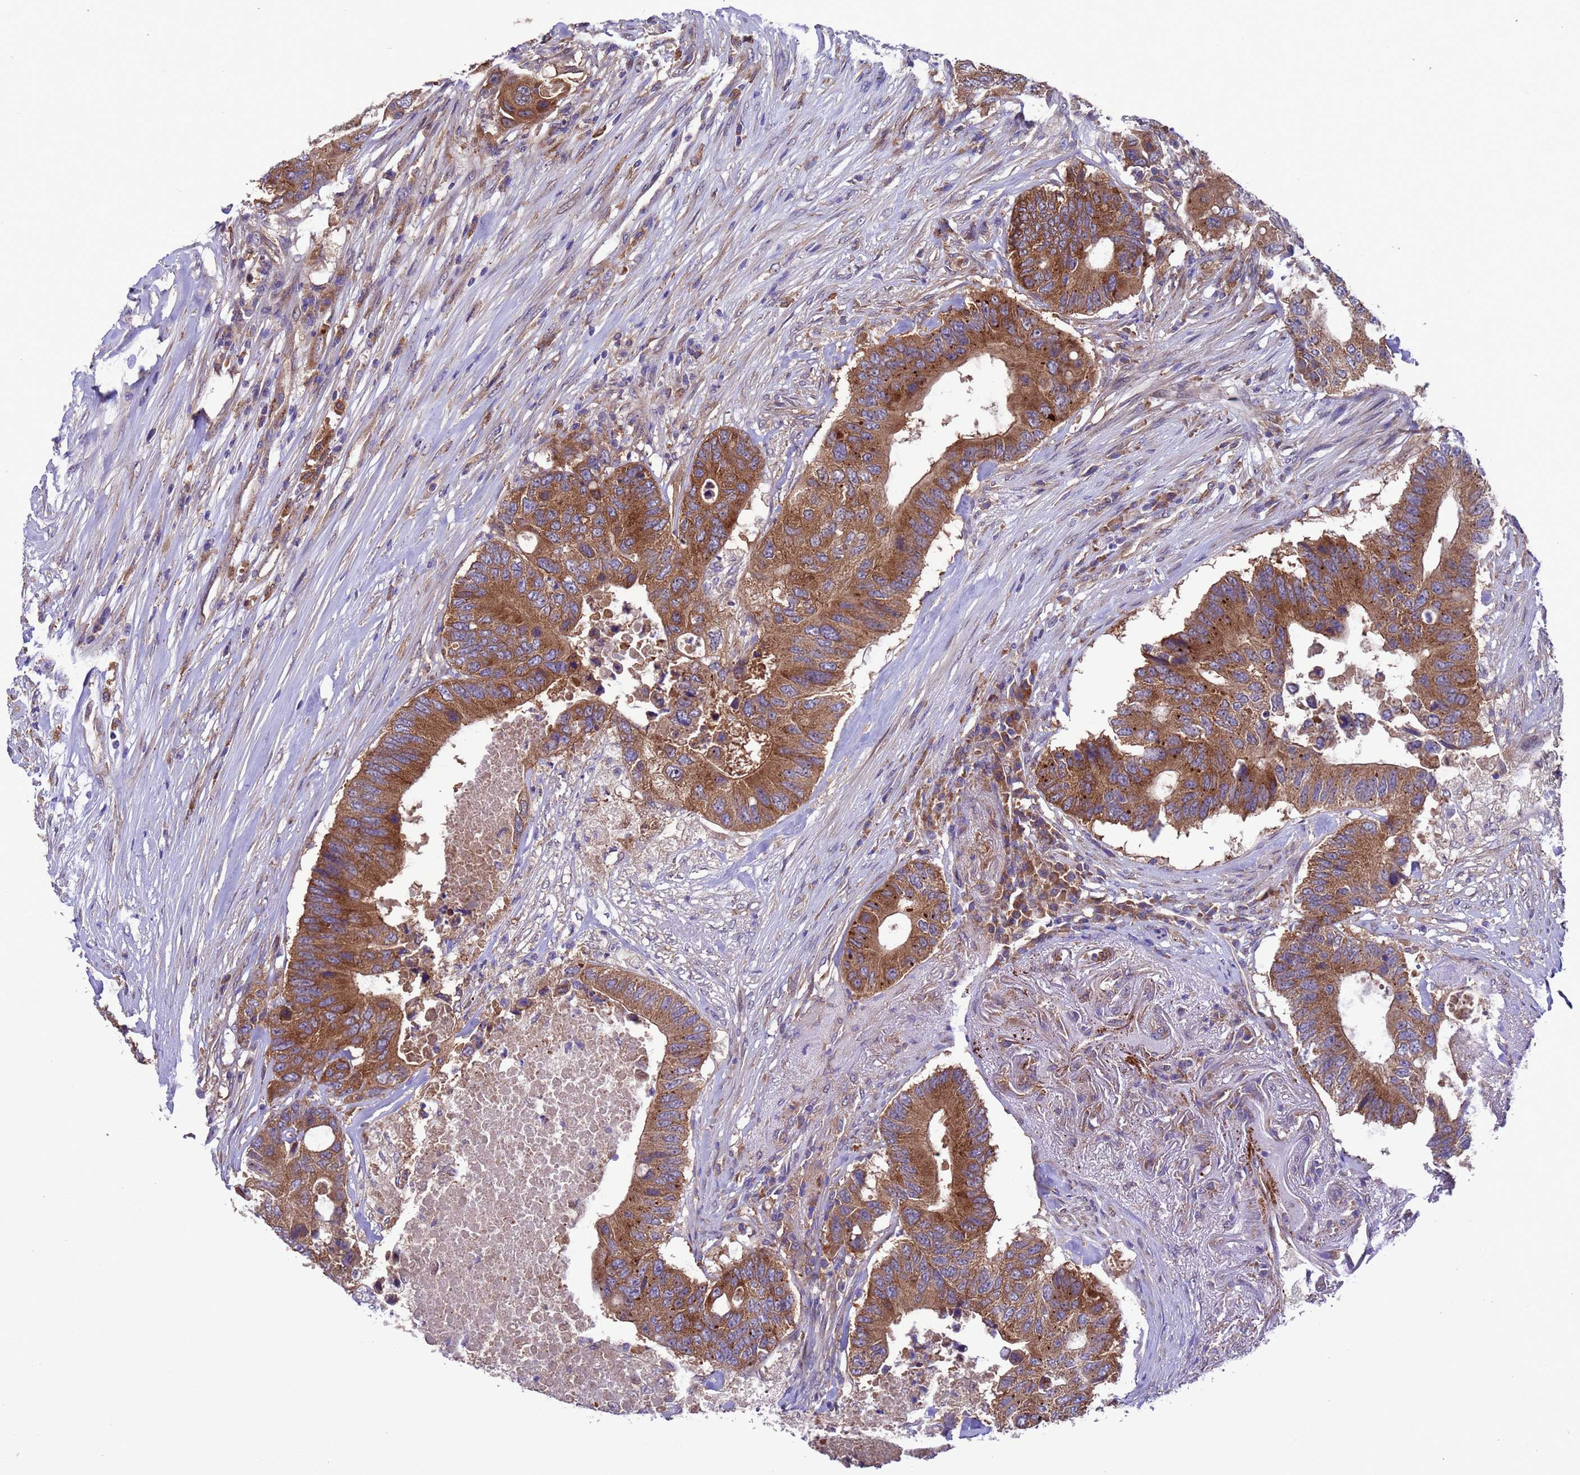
{"staining": {"intensity": "moderate", "quantity": ">75%", "location": "cytoplasmic/membranous"}, "tissue": "colorectal cancer", "cell_type": "Tumor cells", "image_type": "cancer", "snomed": [{"axis": "morphology", "description": "Adenocarcinoma, NOS"}, {"axis": "topography", "description": "Colon"}], "caption": "Immunohistochemical staining of colorectal cancer shows medium levels of moderate cytoplasmic/membranous protein staining in approximately >75% of tumor cells. (DAB (3,3'-diaminobenzidine) IHC, brown staining for protein, blue staining for nuclei).", "gene": "ARHGAP12", "patient": {"sex": "male", "age": 71}}